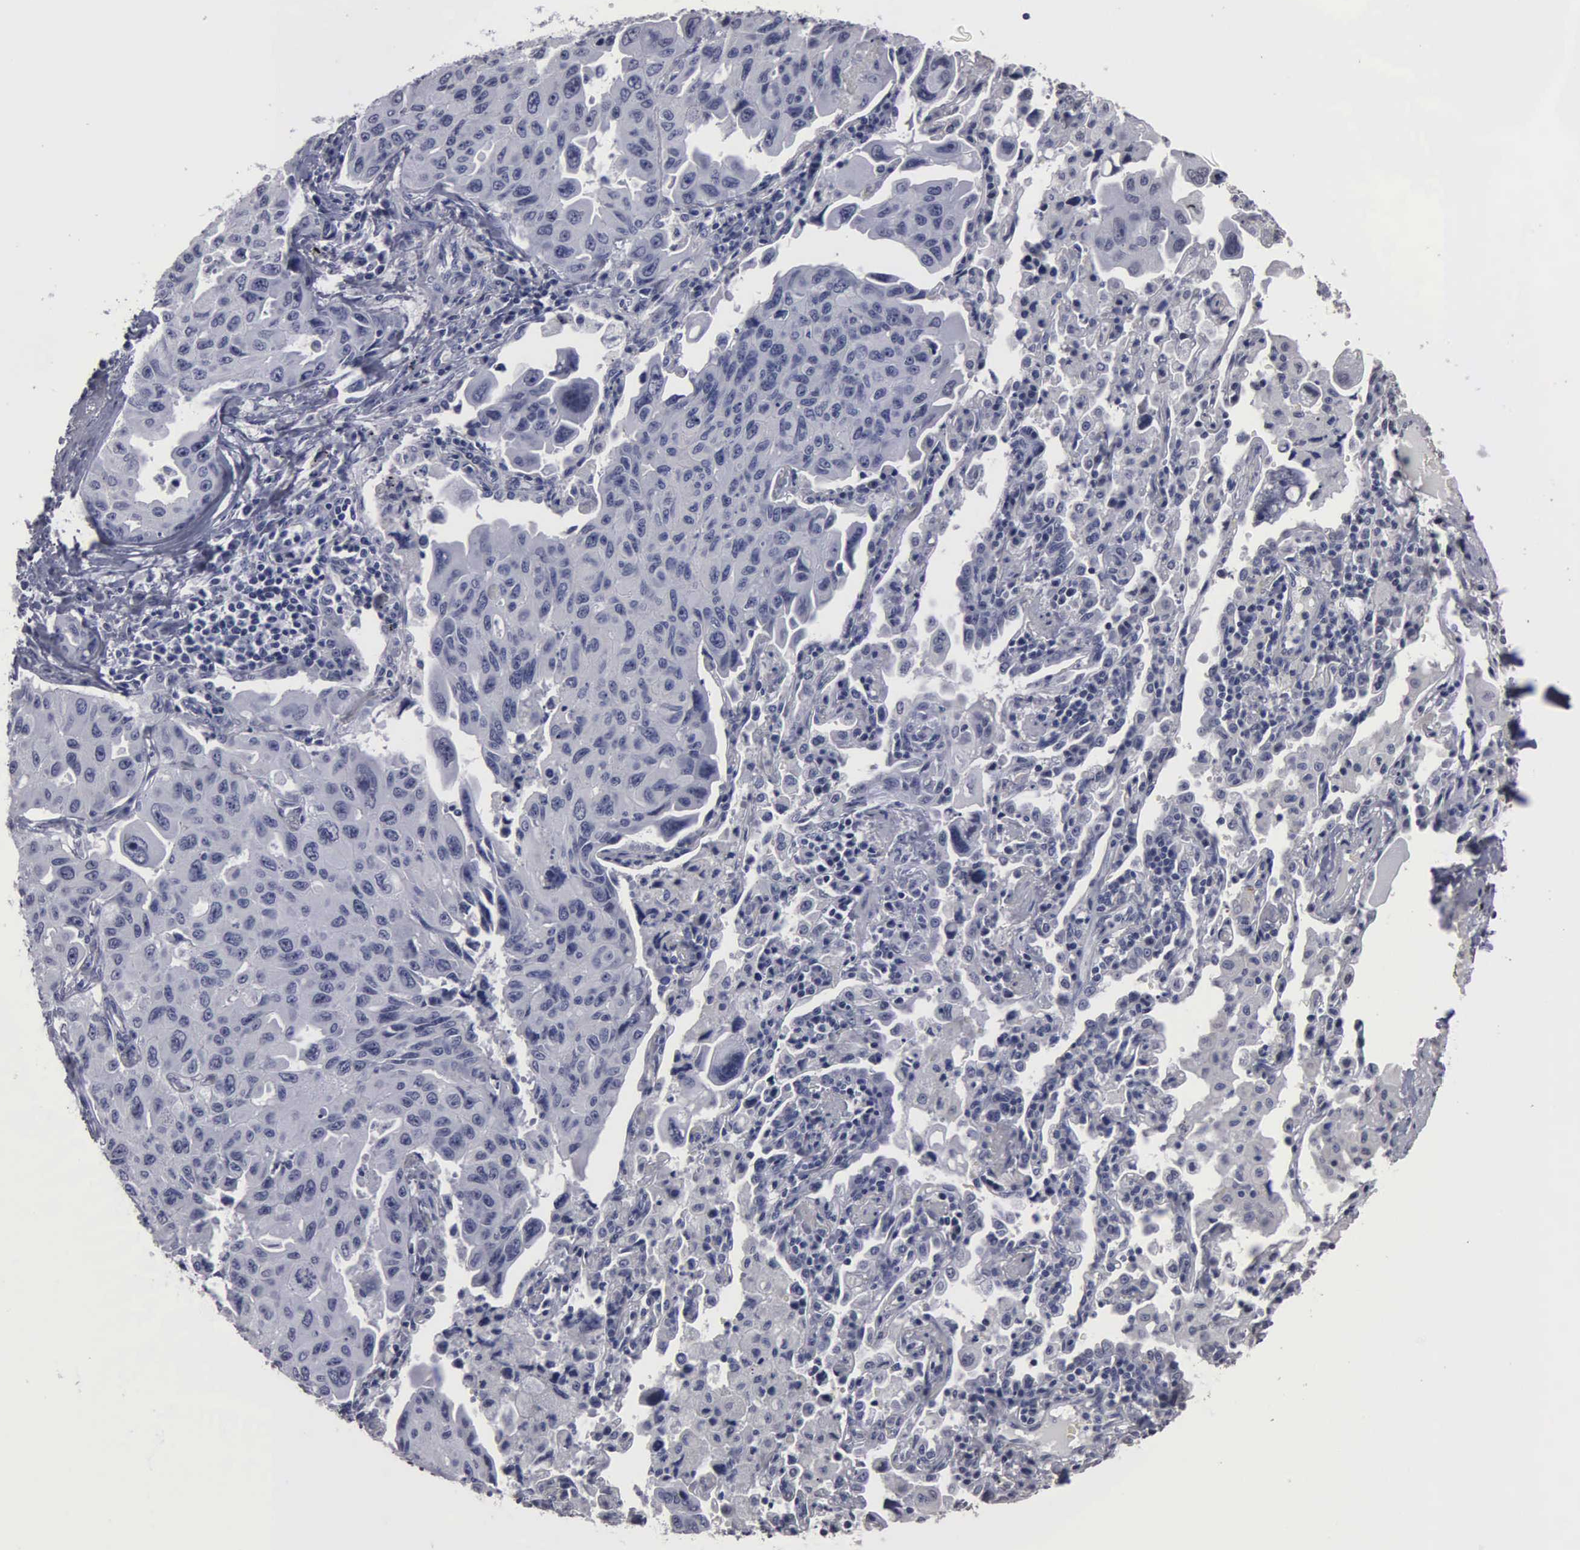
{"staining": {"intensity": "negative", "quantity": "none", "location": "none"}, "tissue": "lung cancer", "cell_type": "Tumor cells", "image_type": "cancer", "snomed": [{"axis": "morphology", "description": "Adenocarcinoma, NOS"}, {"axis": "topography", "description": "Lung"}], "caption": "An IHC photomicrograph of adenocarcinoma (lung) is shown. There is no staining in tumor cells of adenocarcinoma (lung). Brightfield microscopy of immunohistochemistry stained with DAB (brown) and hematoxylin (blue), captured at high magnification.", "gene": "UPB1", "patient": {"sex": "male", "age": 64}}